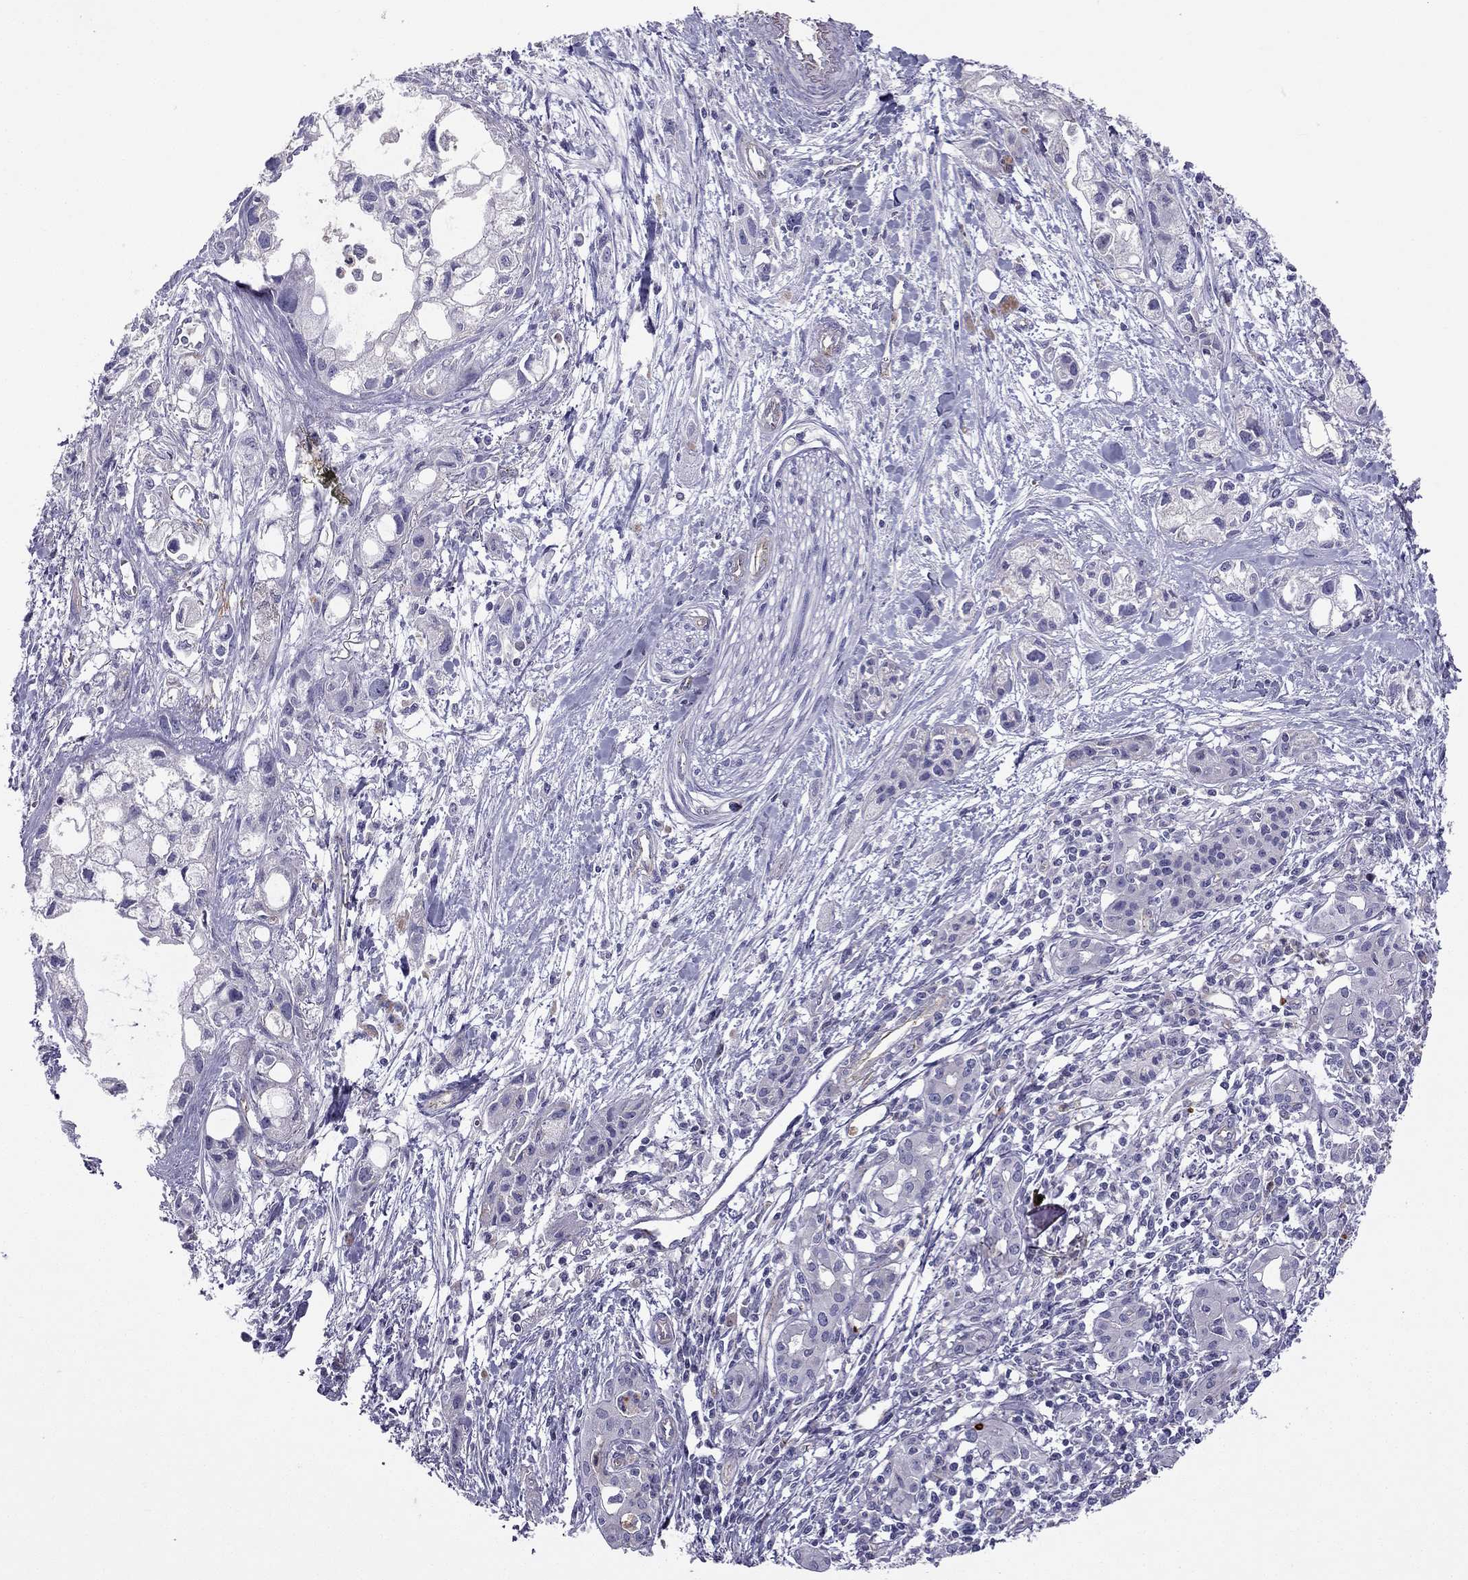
{"staining": {"intensity": "negative", "quantity": "none", "location": "none"}, "tissue": "pancreatic cancer", "cell_type": "Tumor cells", "image_type": "cancer", "snomed": [{"axis": "morphology", "description": "Adenocarcinoma, NOS"}, {"axis": "topography", "description": "Pancreas"}], "caption": "Tumor cells show no significant protein staining in pancreatic cancer (adenocarcinoma).", "gene": "STOML3", "patient": {"sex": "female", "age": 61}}